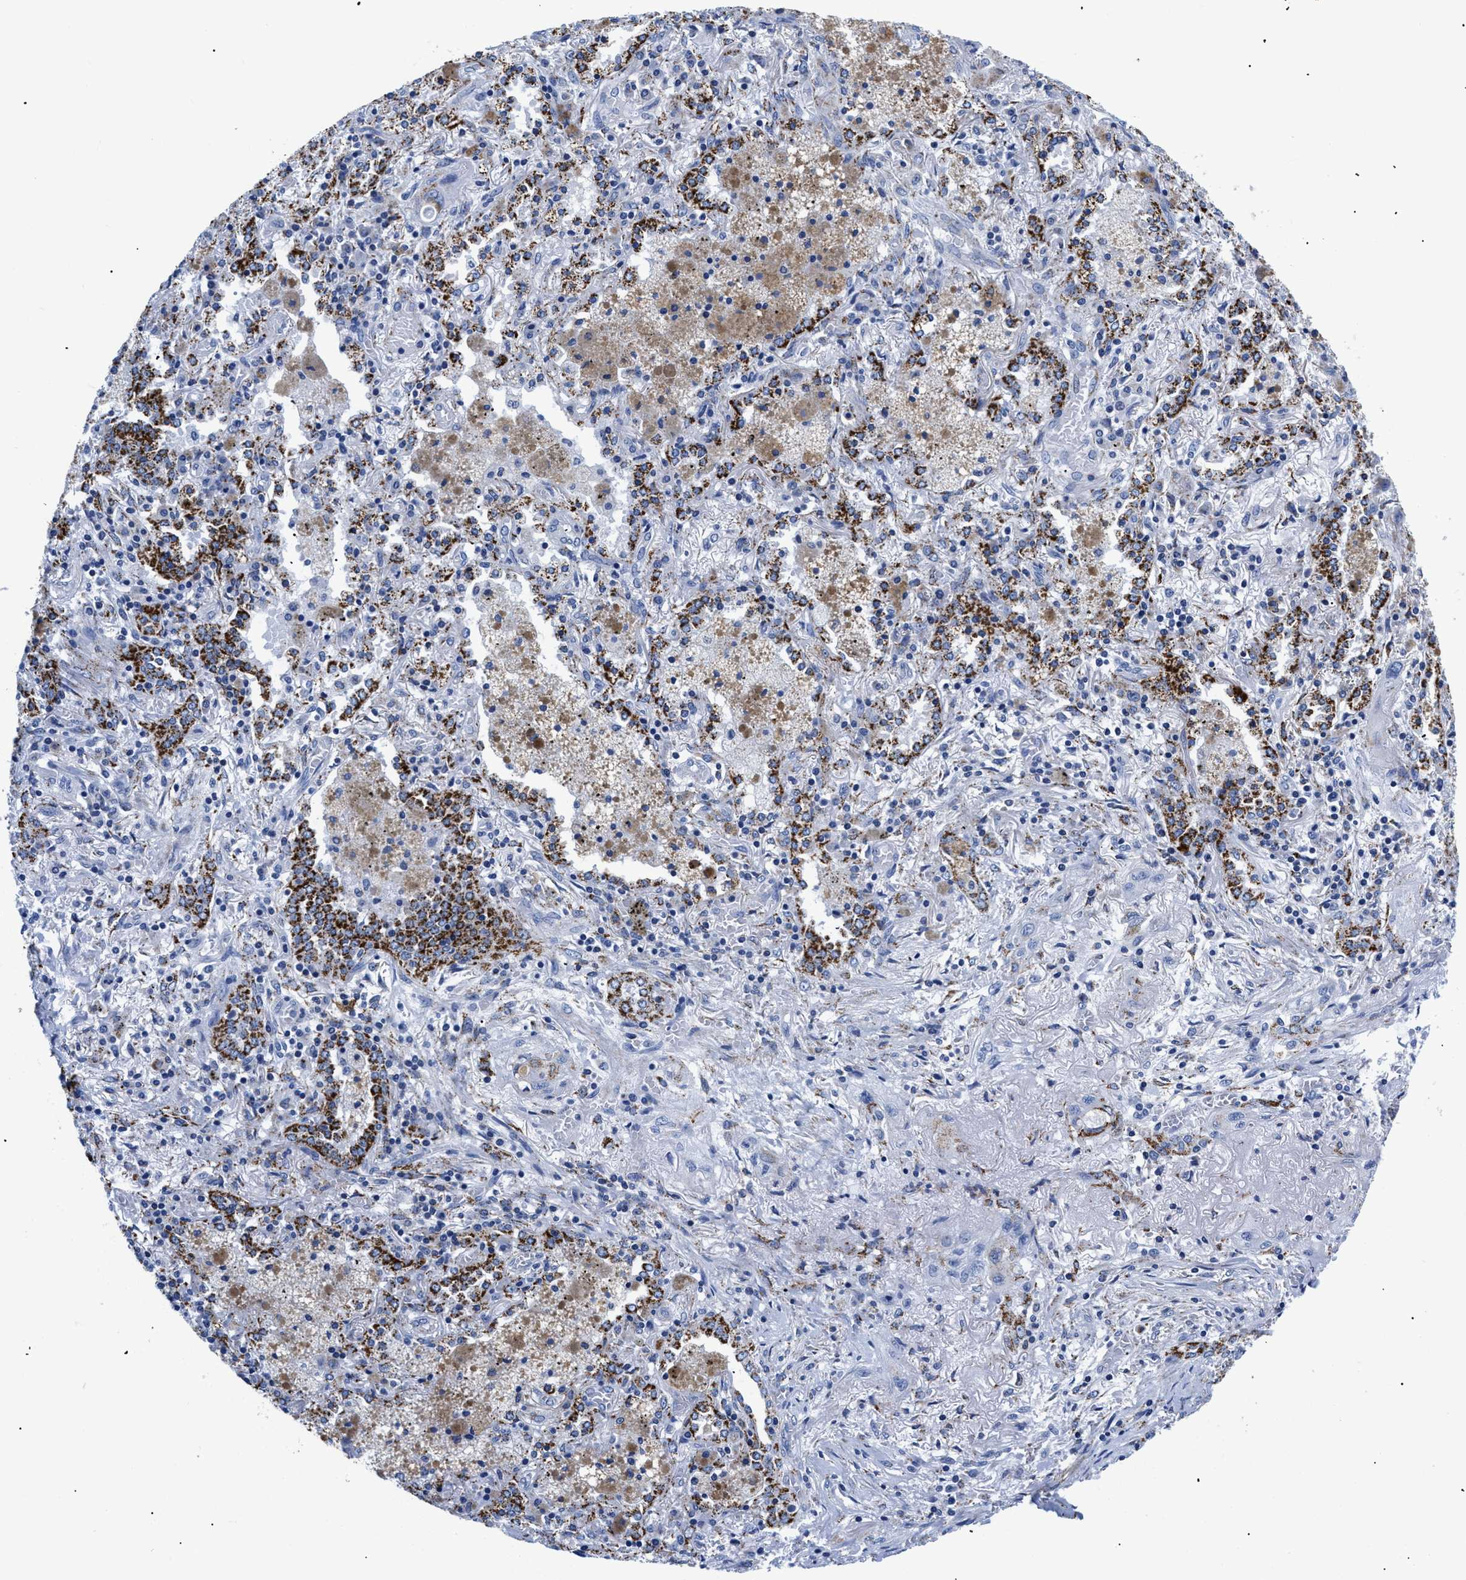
{"staining": {"intensity": "strong", "quantity": "25%-75%", "location": "cytoplasmic/membranous"}, "tissue": "lung cancer", "cell_type": "Tumor cells", "image_type": "cancer", "snomed": [{"axis": "morphology", "description": "Squamous cell carcinoma, NOS"}, {"axis": "topography", "description": "Lung"}], "caption": "This image exhibits lung cancer stained with IHC to label a protein in brown. The cytoplasmic/membranous of tumor cells show strong positivity for the protein. Nuclei are counter-stained blue.", "gene": "GPR149", "patient": {"sex": "female", "age": 47}}